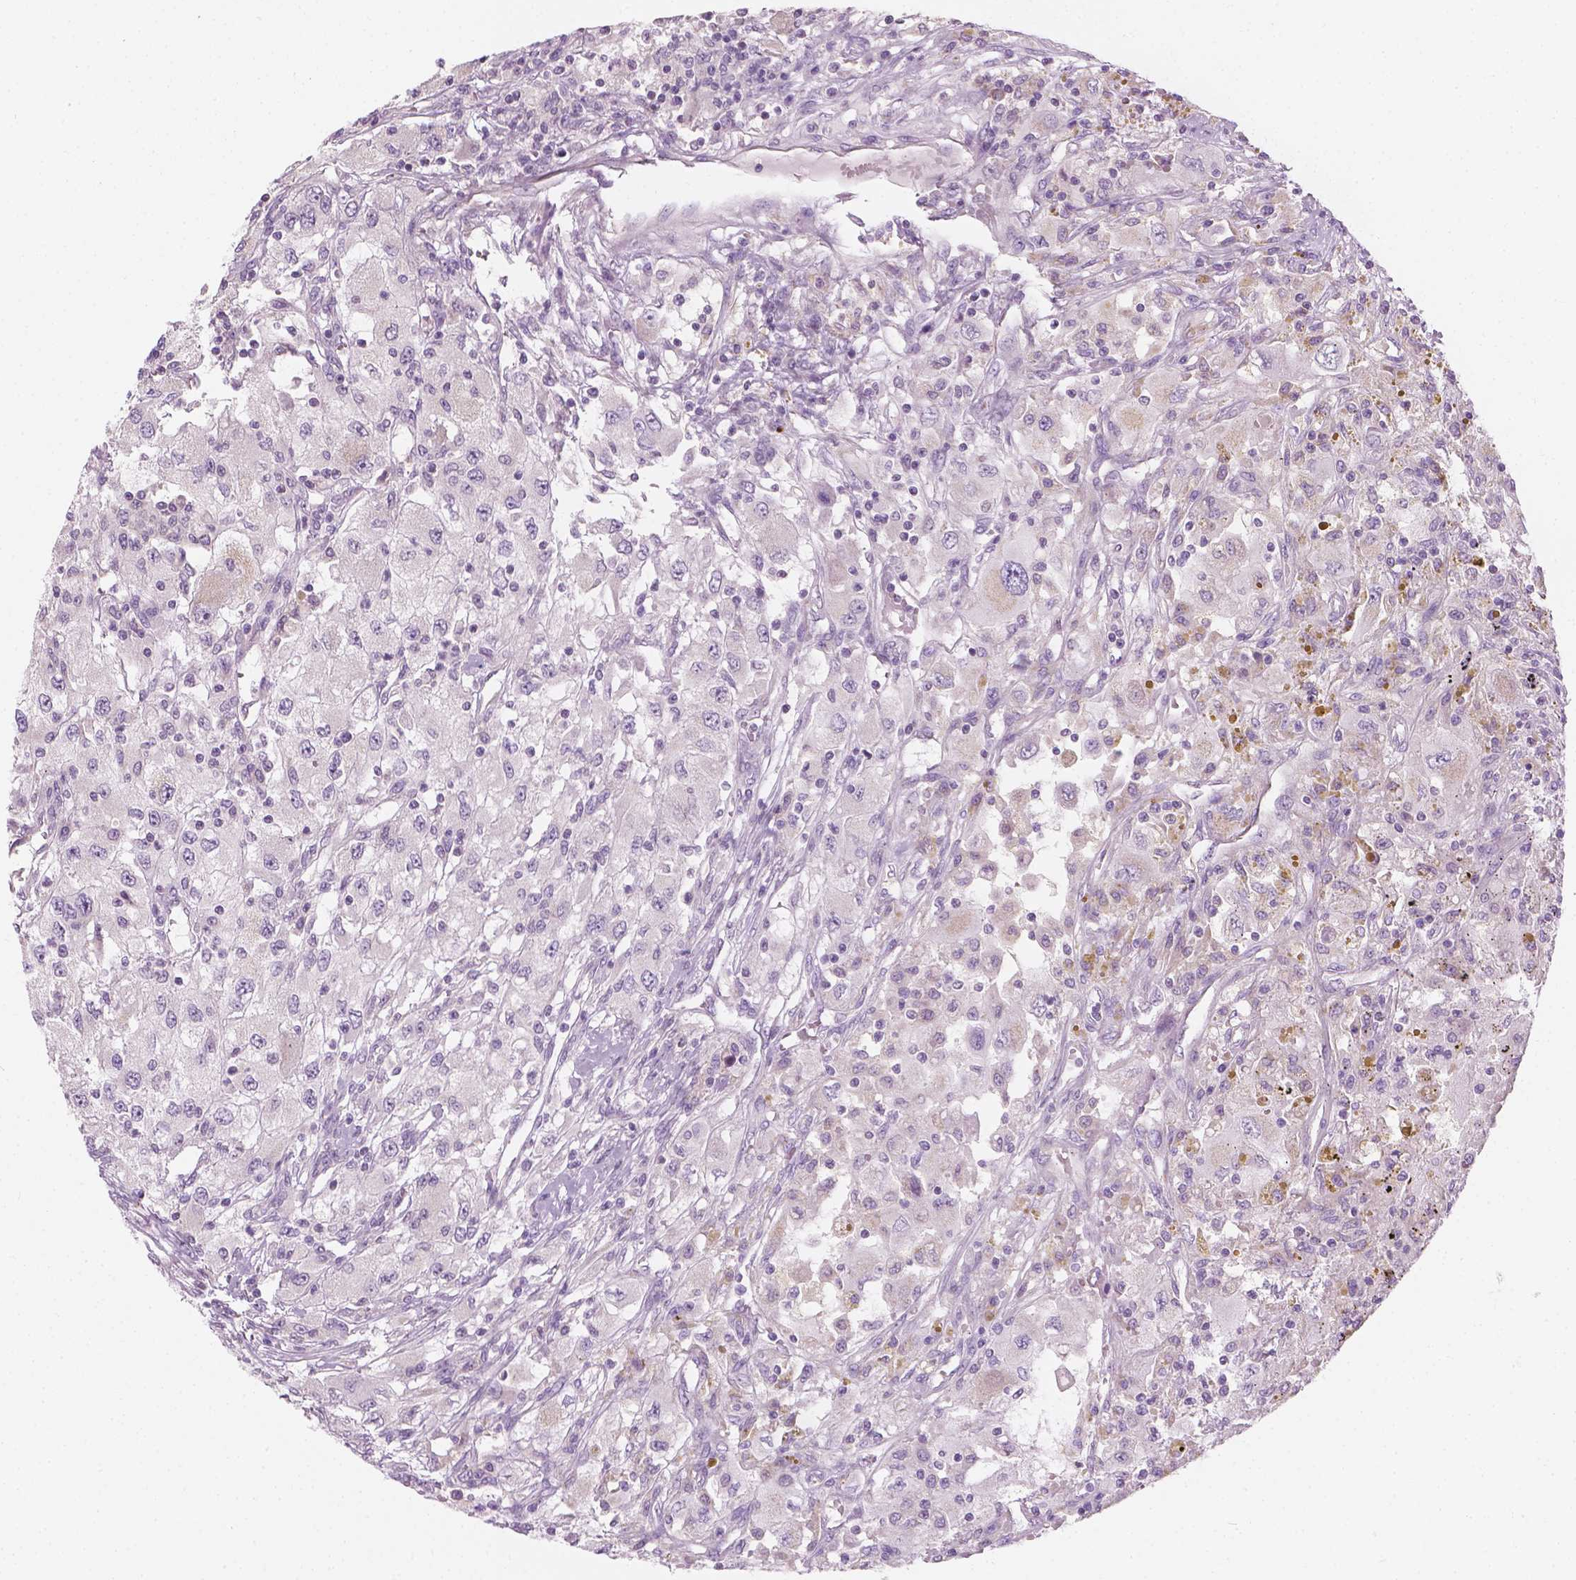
{"staining": {"intensity": "negative", "quantity": "none", "location": "none"}, "tissue": "renal cancer", "cell_type": "Tumor cells", "image_type": "cancer", "snomed": [{"axis": "morphology", "description": "Adenocarcinoma, NOS"}, {"axis": "topography", "description": "Kidney"}], "caption": "Immunohistochemistry image of neoplastic tissue: renal adenocarcinoma stained with DAB (3,3'-diaminobenzidine) demonstrates no significant protein staining in tumor cells.", "gene": "CFAP126", "patient": {"sex": "female", "age": 67}}